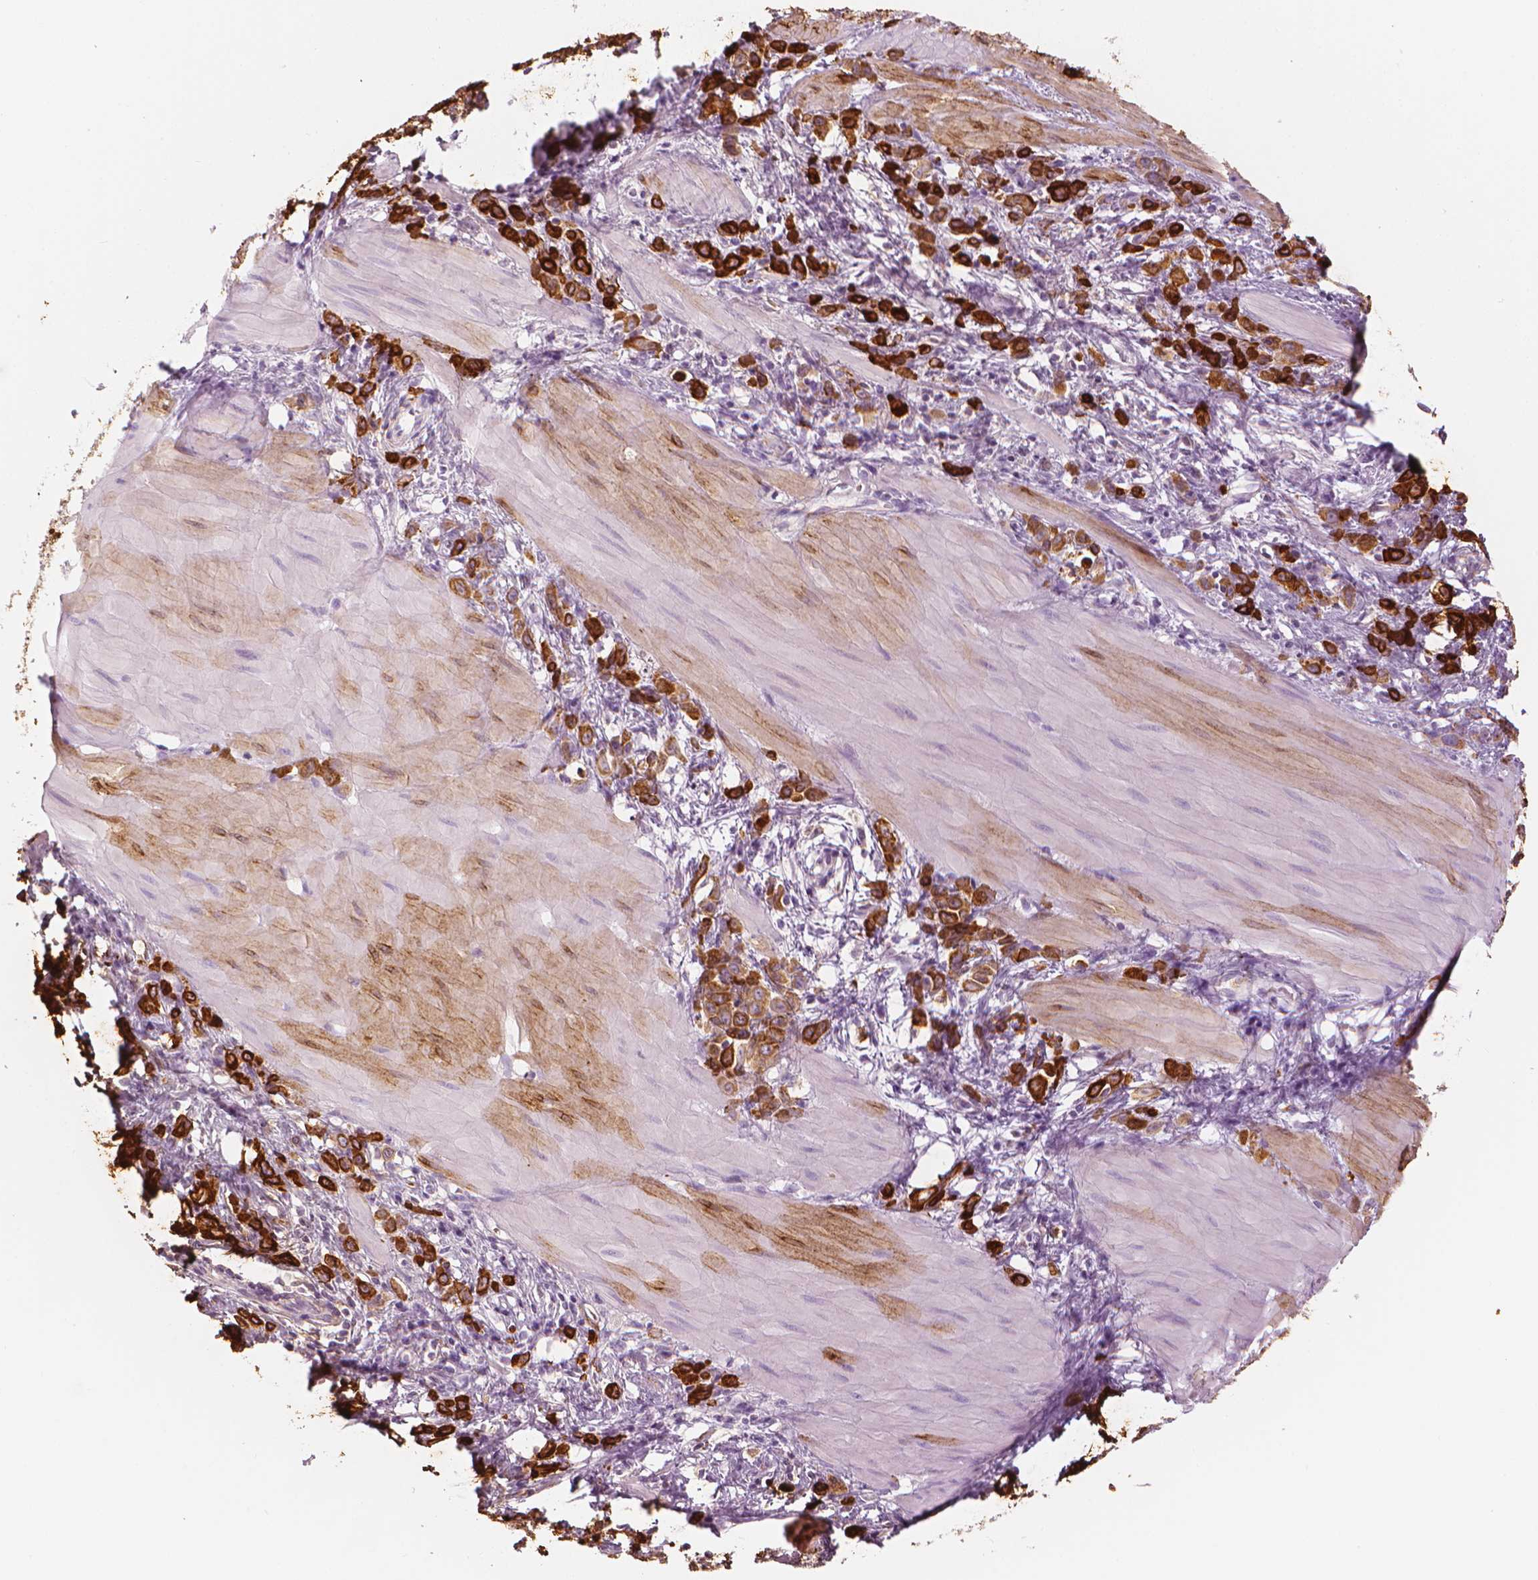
{"staining": {"intensity": "strong", "quantity": ">75%", "location": "cytoplasmic/membranous"}, "tissue": "stomach cancer", "cell_type": "Tumor cells", "image_type": "cancer", "snomed": [{"axis": "morphology", "description": "Adenocarcinoma, NOS"}, {"axis": "topography", "description": "Stomach"}], "caption": "Immunohistochemistry (IHC) of stomach cancer (adenocarcinoma) shows high levels of strong cytoplasmic/membranous expression in approximately >75% of tumor cells.", "gene": "CES1", "patient": {"sex": "male", "age": 47}}